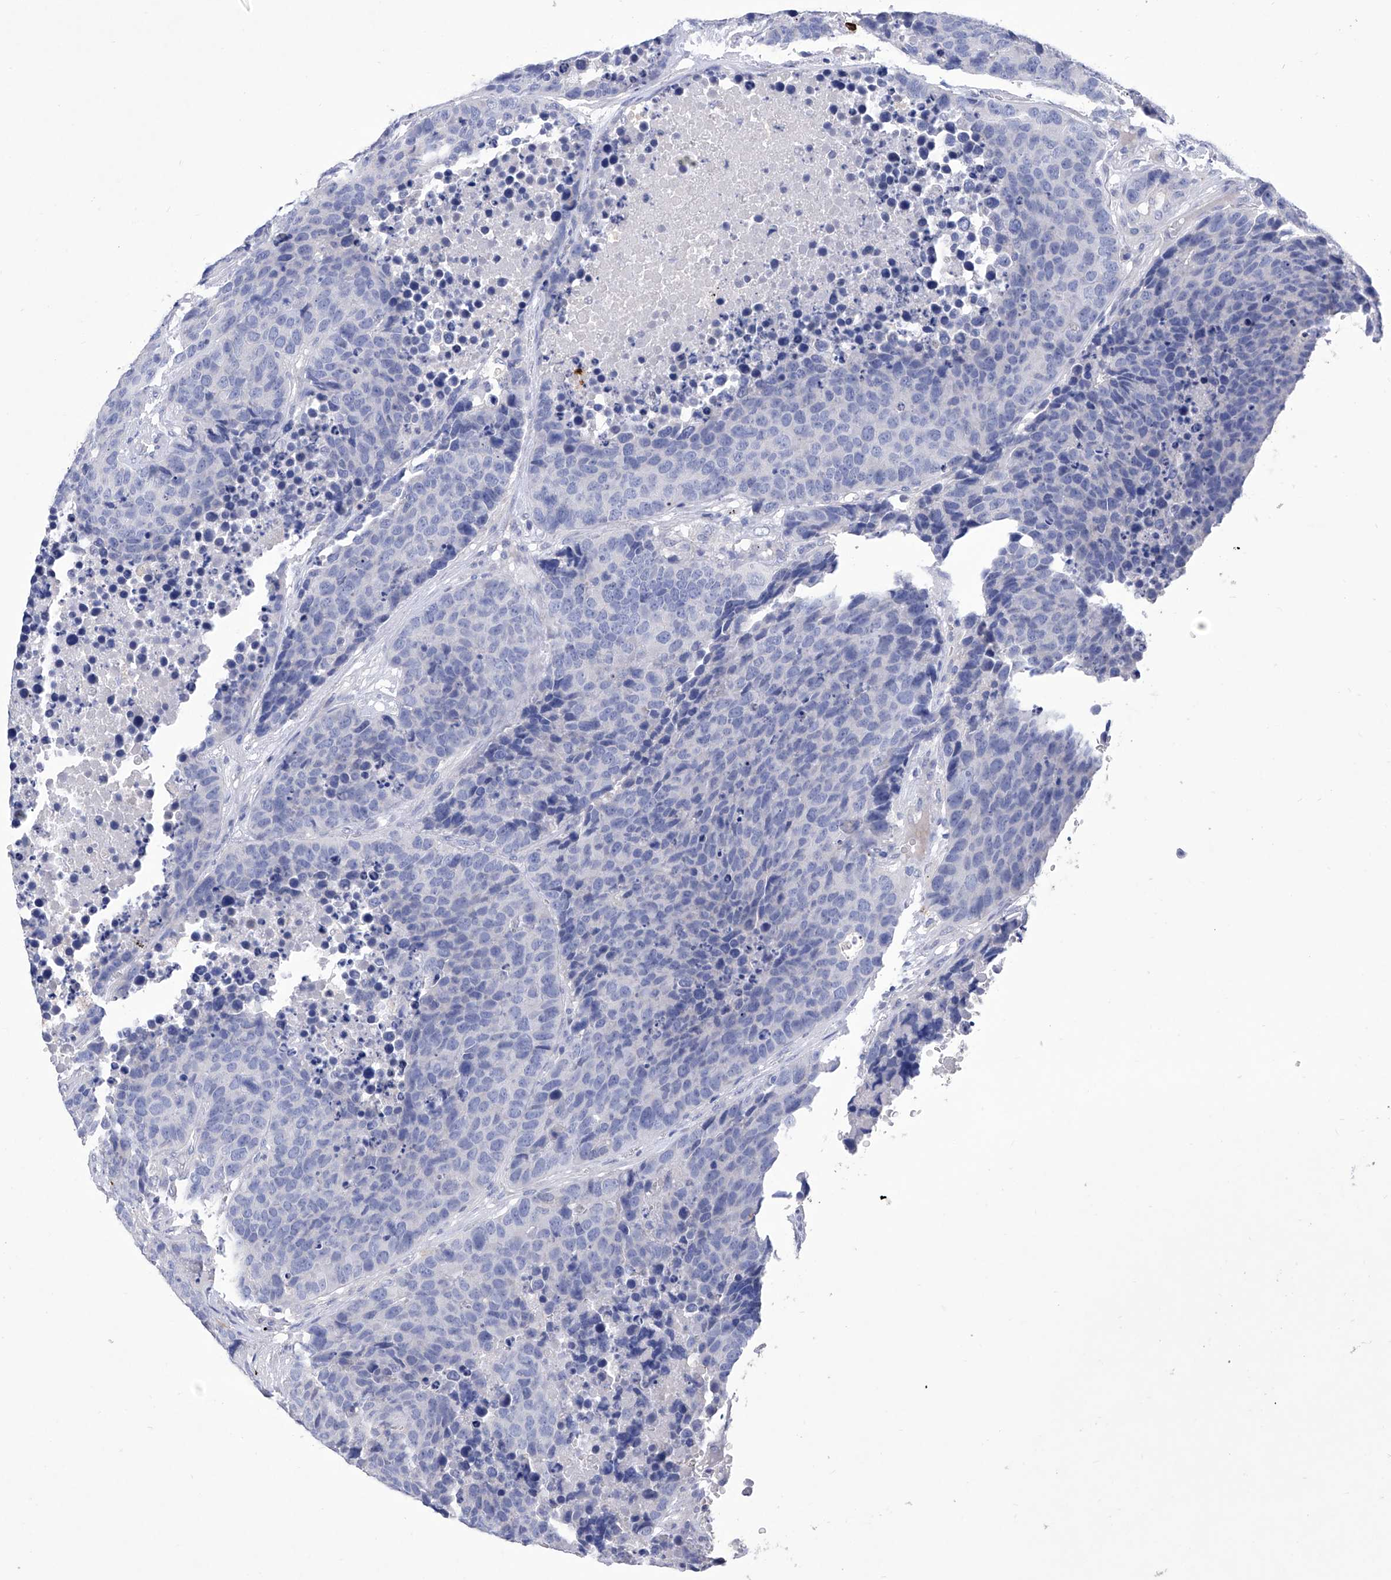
{"staining": {"intensity": "negative", "quantity": "none", "location": "none"}, "tissue": "carcinoid", "cell_type": "Tumor cells", "image_type": "cancer", "snomed": [{"axis": "morphology", "description": "Carcinoid, malignant, NOS"}, {"axis": "topography", "description": "Lung"}], "caption": "Tumor cells are negative for brown protein staining in carcinoid.", "gene": "IFNL2", "patient": {"sex": "male", "age": 60}}